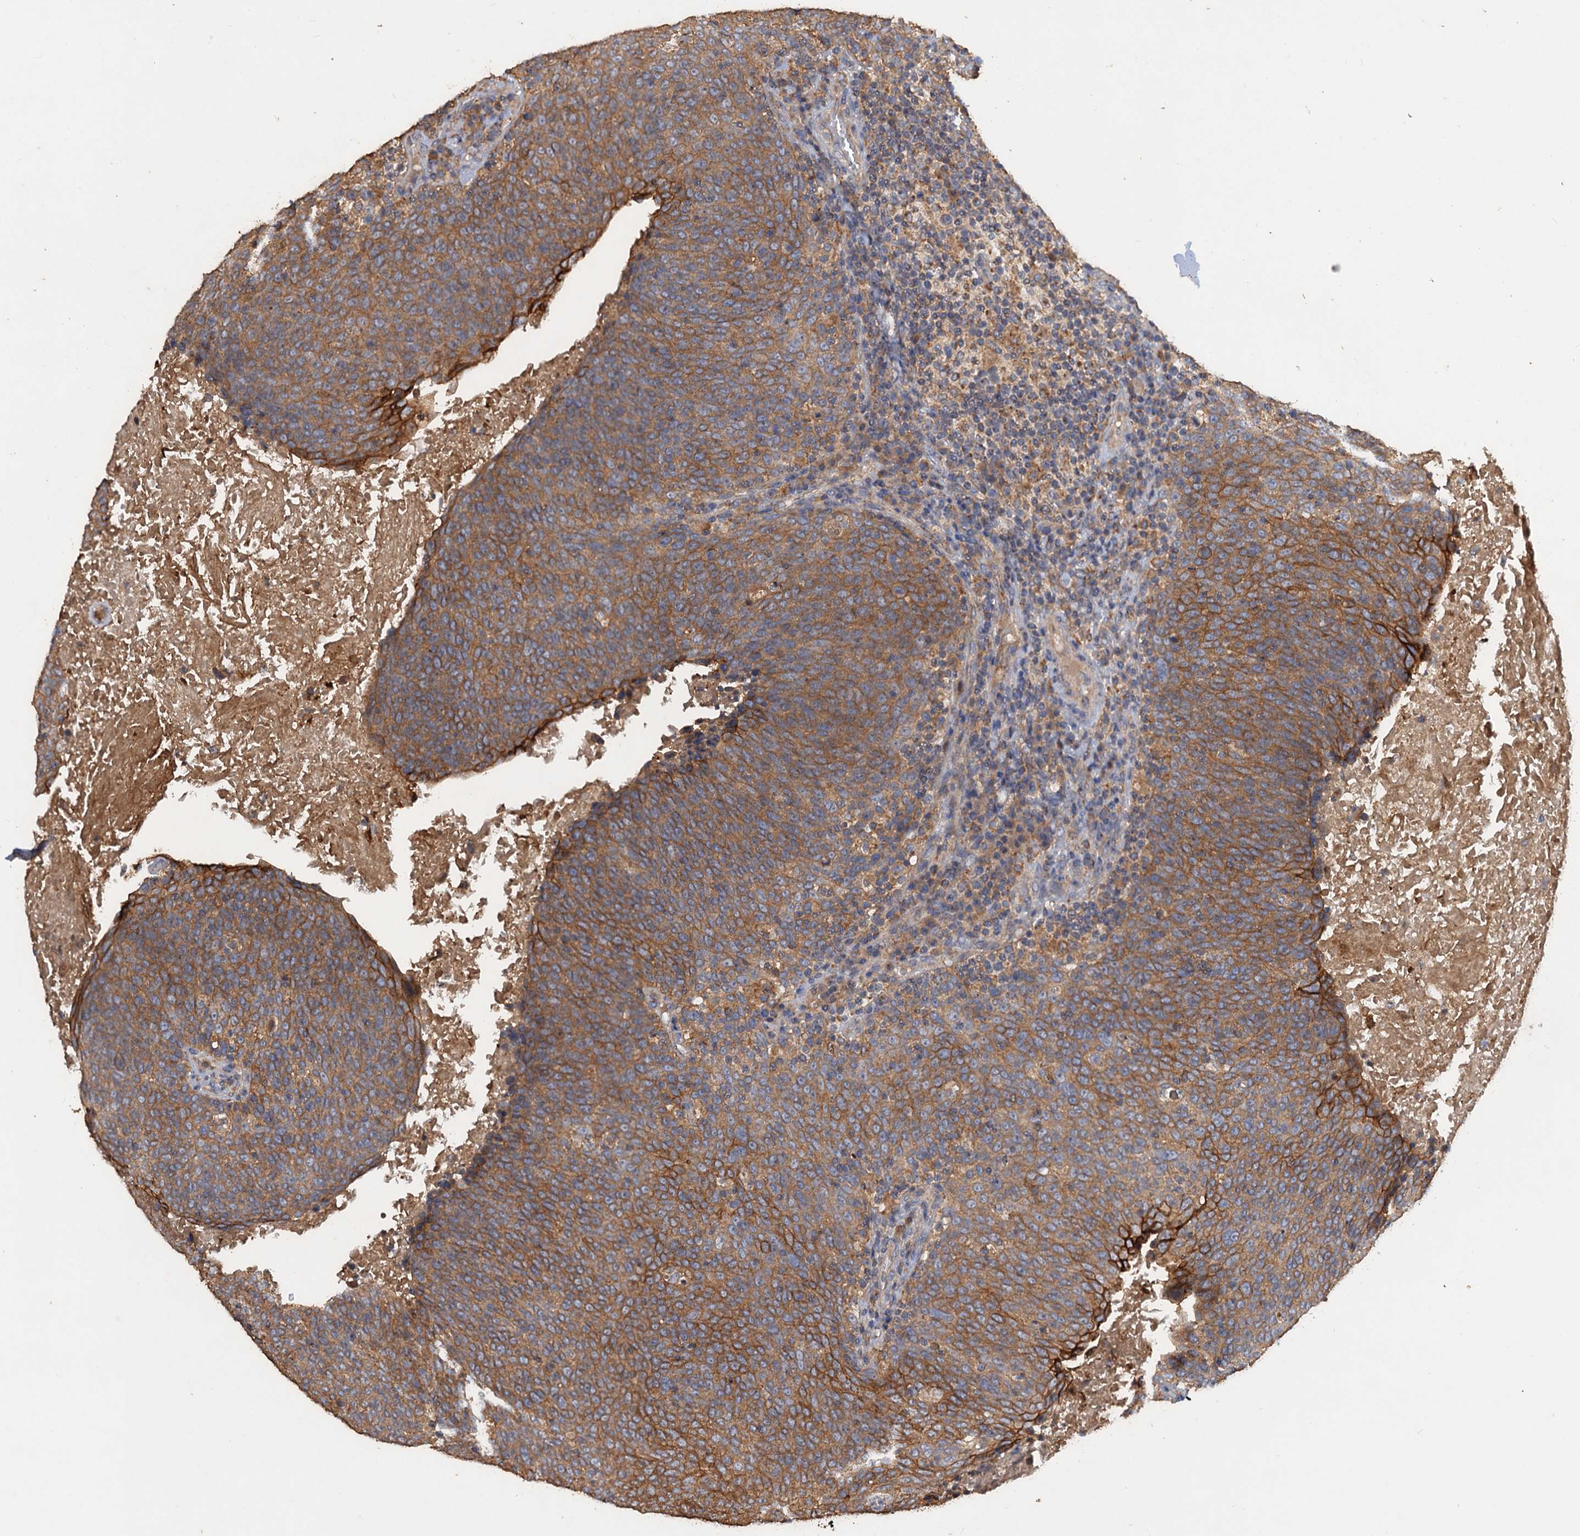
{"staining": {"intensity": "moderate", "quantity": ">75%", "location": "cytoplasmic/membranous"}, "tissue": "head and neck cancer", "cell_type": "Tumor cells", "image_type": "cancer", "snomed": [{"axis": "morphology", "description": "Squamous cell carcinoma, NOS"}, {"axis": "morphology", "description": "Squamous cell carcinoma, metastatic, NOS"}, {"axis": "topography", "description": "Lymph node"}, {"axis": "topography", "description": "Head-Neck"}], "caption": "Immunohistochemical staining of human head and neck cancer (squamous cell carcinoma) shows moderate cytoplasmic/membranous protein staining in approximately >75% of tumor cells.", "gene": "SCUBE3", "patient": {"sex": "male", "age": 62}}